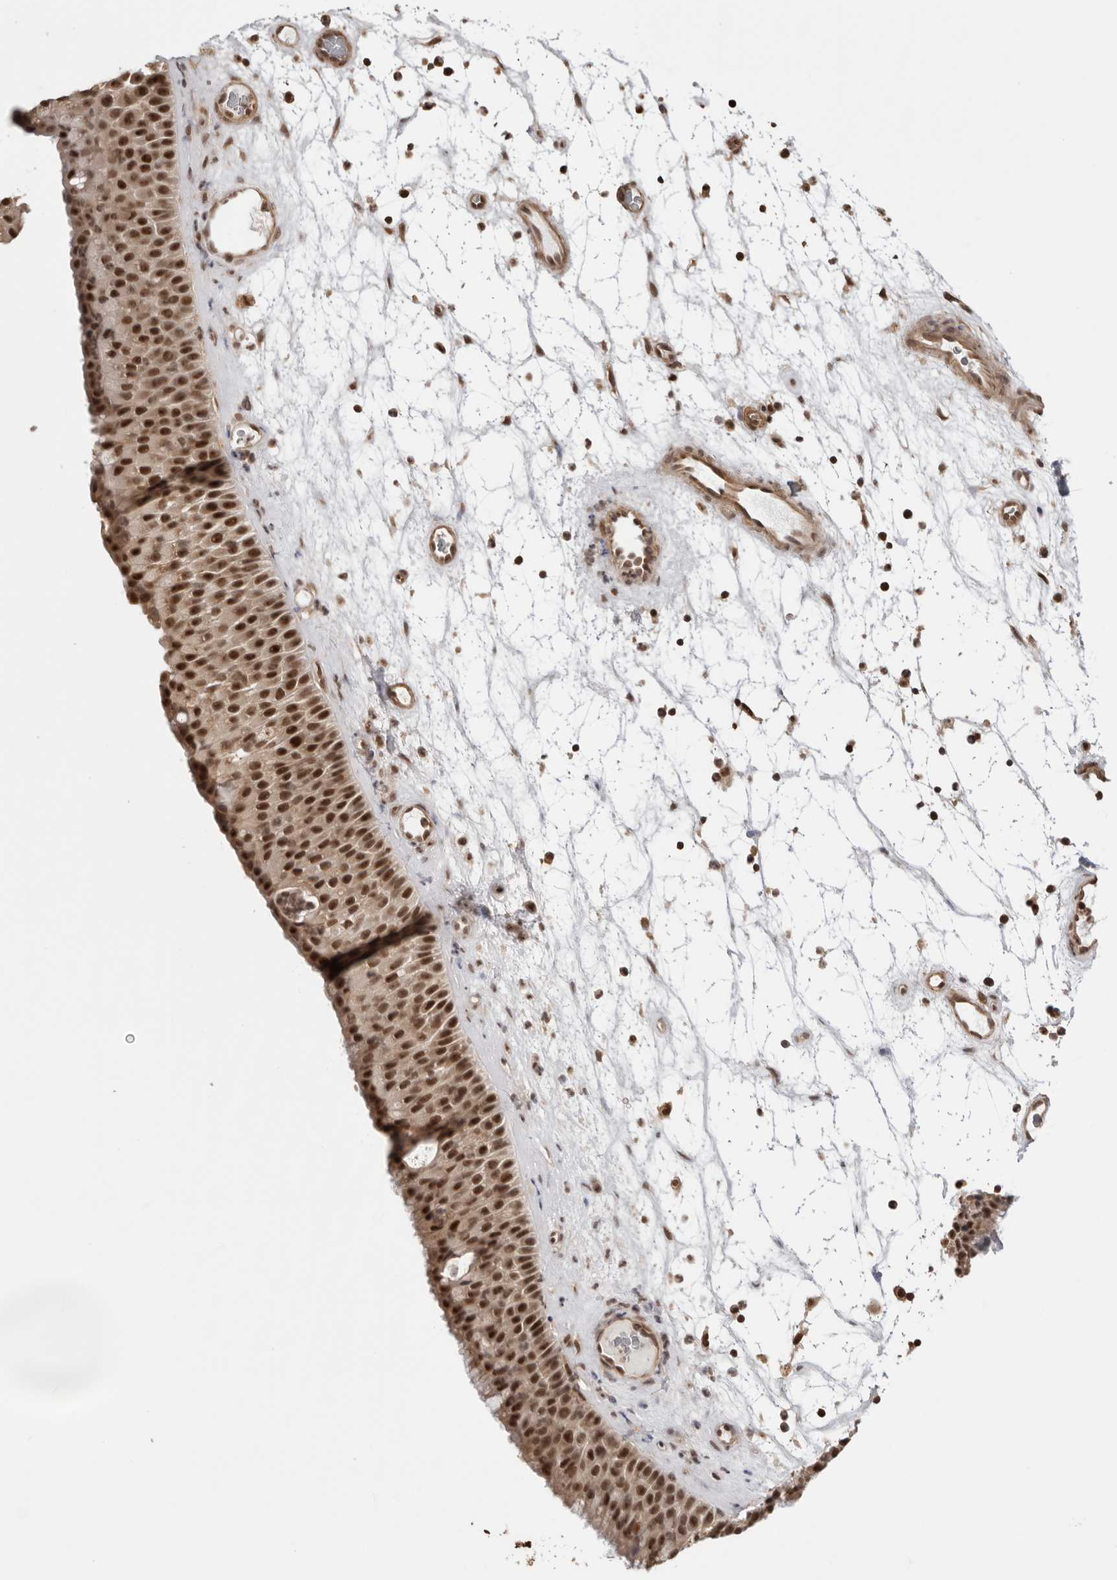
{"staining": {"intensity": "strong", "quantity": ">75%", "location": "cytoplasmic/membranous,nuclear"}, "tissue": "nasopharynx", "cell_type": "Respiratory epithelial cells", "image_type": "normal", "snomed": [{"axis": "morphology", "description": "Normal tissue, NOS"}, {"axis": "topography", "description": "Nasopharynx"}], "caption": "High-magnification brightfield microscopy of benign nasopharynx stained with DAB (brown) and counterstained with hematoxylin (blue). respiratory epithelial cells exhibit strong cytoplasmic/membranous,nuclear staining is identified in about>75% of cells. The staining was performed using DAB (3,3'-diaminobenzidine), with brown indicating positive protein expression. Nuclei are stained blue with hematoxylin.", "gene": "SDE2", "patient": {"sex": "male", "age": 64}}